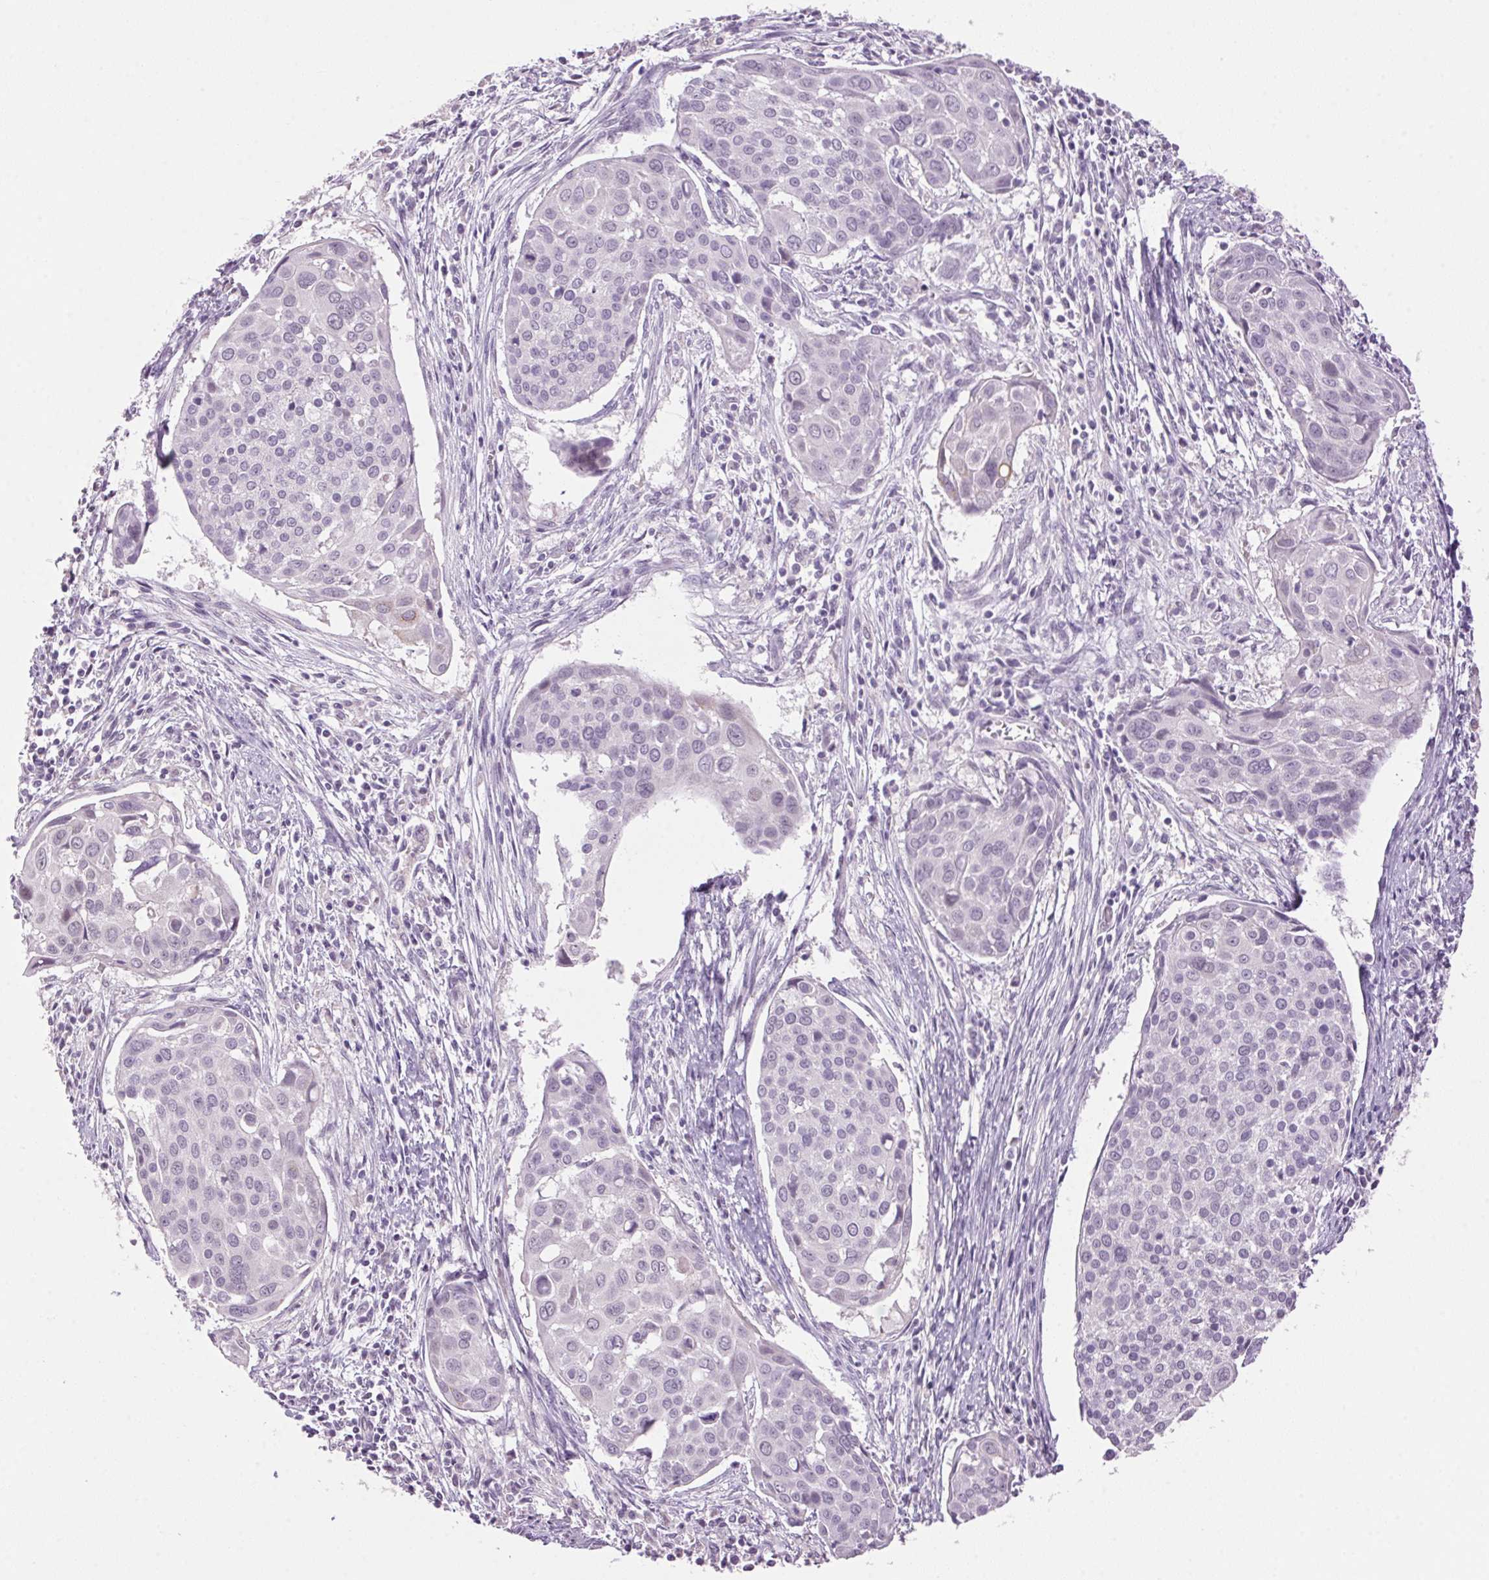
{"staining": {"intensity": "negative", "quantity": "none", "location": "none"}, "tissue": "cervical cancer", "cell_type": "Tumor cells", "image_type": "cancer", "snomed": [{"axis": "morphology", "description": "Squamous cell carcinoma, NOS"}, {"axis": "topography", "description": "Cervix"}], "caption": "Immunohistochemical staining of cervical cancer (squamous cell carcinoma) reveals no significant staining in tumor cells.", "gene": "VWA3B", "patient": {"sex": "female", "age": 39}}